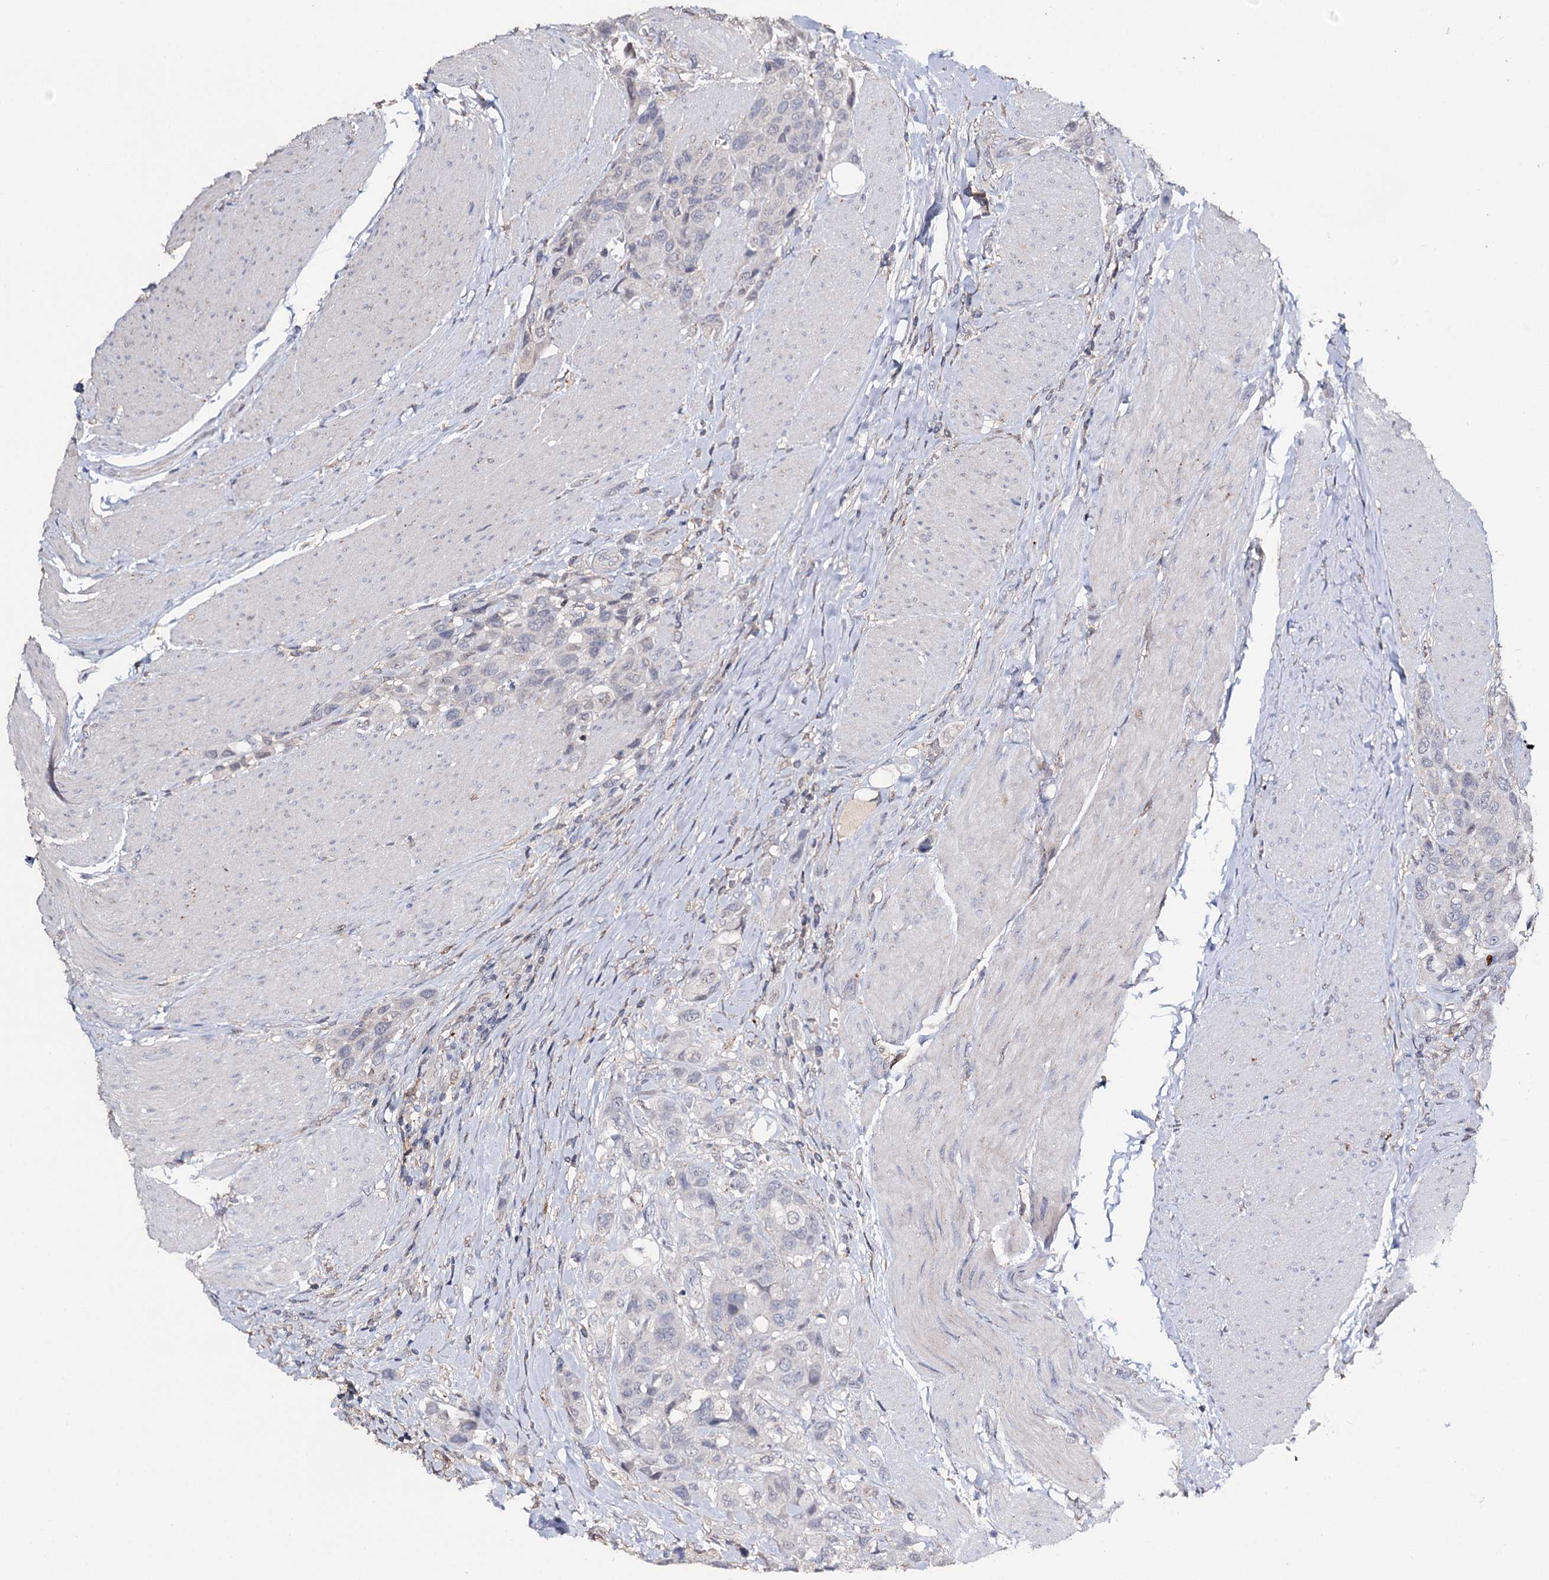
{"staining": {"intensity": "negative", "quantity": "none", "location": "none"}, "tissue": "urothelial cancer", "cell_type": "Tumor cells", "image_type": "cancer", "snomed": [{"axis": "morphology", "description": "Urothelial carcinoma, High grade"}, {"axis": "topography", "description": "Urinary bladder"}], "caption": "Immunohistochemistry photomicrograph of high-grade urothelial carcinoma stained for a protein (brown), which shows no positivity in tumor cells.", "gene": "DNAH6", "patient": {"sex": "male", "age": 50}}